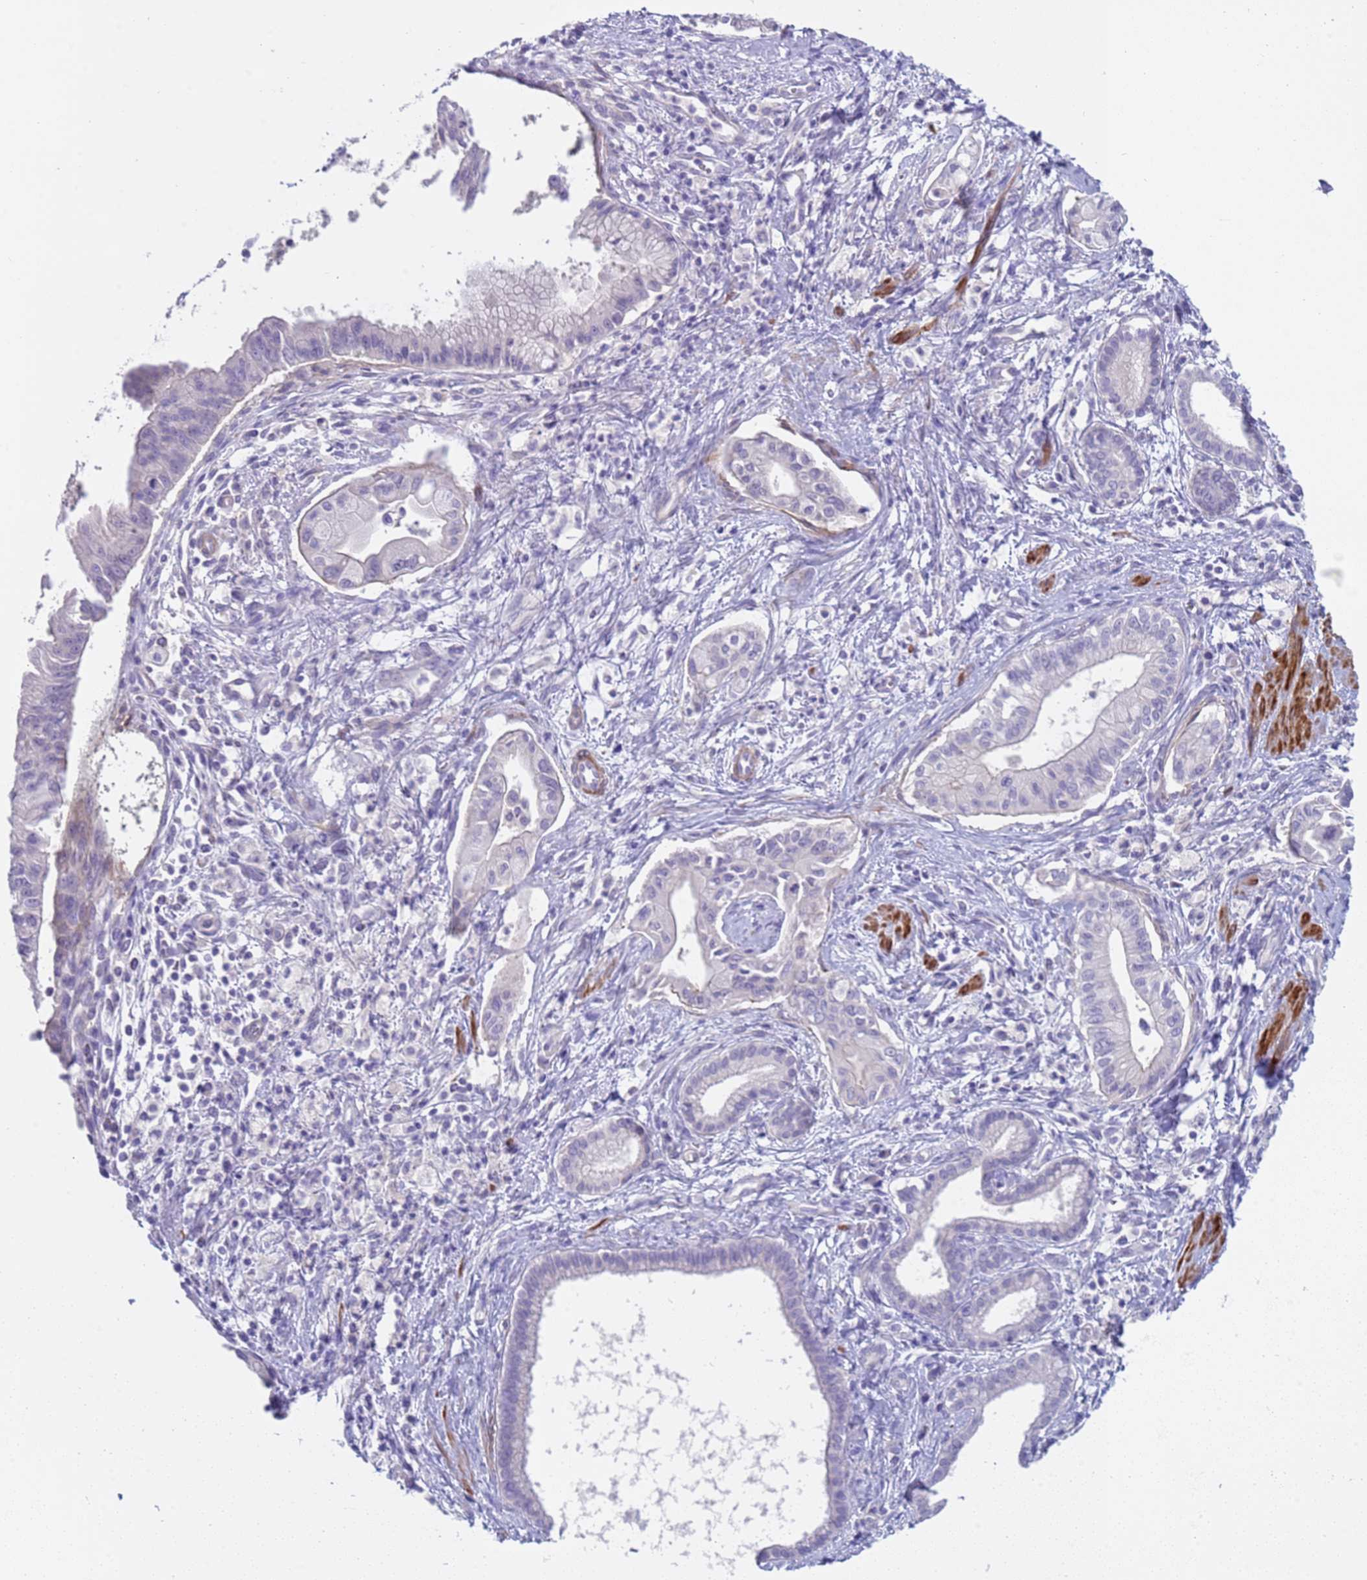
{"staining": {"intensity": "negative", "quantity": "none", "location": "none"}, "tissue": "pancreatic cancer", "cell_type": "Tumor cells", "image_type": "cancer", "snomed": [{"axis": "morphology", "description": "Adenocarcinoma, NOS"}, {"axis": "topography", "description": "Pancreas"}], "caption": "Immunohistochemical staining of human pancreatic cancer (adenocarcinoma) exhibits no significant positivity in tumor cells.", "gene": "KBTBD3", "patient": {"sex": "male", "age": 78}}